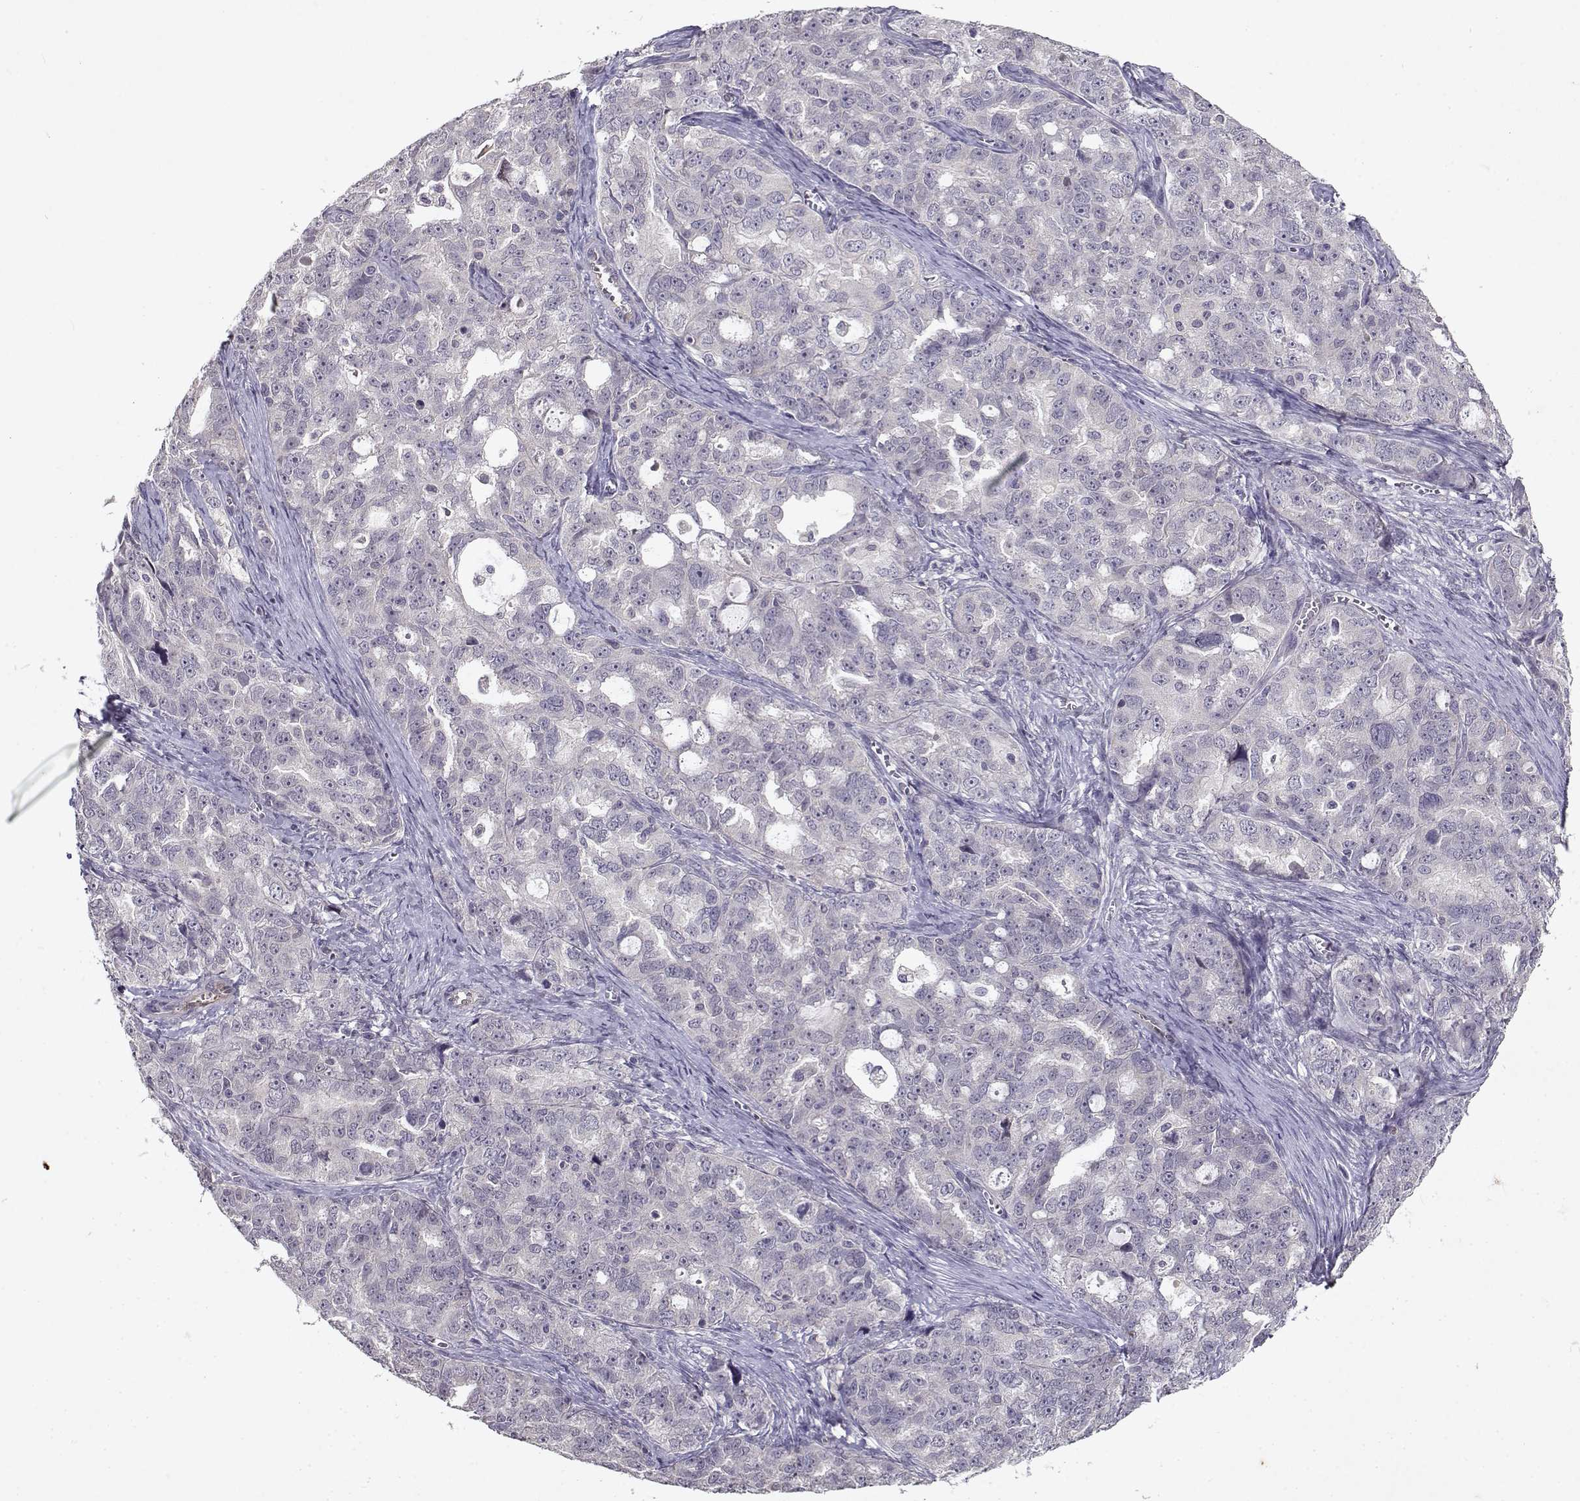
{"staining": {"intensity": "negative", "quantity": "none", "location": "none"}, "tissue": "ovarian cancer", "cell_type": "Tumor cells", "image_type": "cancer", "snomed": [{"axis": "morphology", "description": "Cystadenocarcinoma, serous, NOS"}, {"axis": "topography", "description": "Ovary"}], "caption": "An immunohistochemistry photomicrograph of ovarian cancer is shown. There is no staining in tumor cells of ovarian cancer. Nuclei are stained in blue.", "gene": "BMX", "patient": {"sex": "female", "age": 51}}